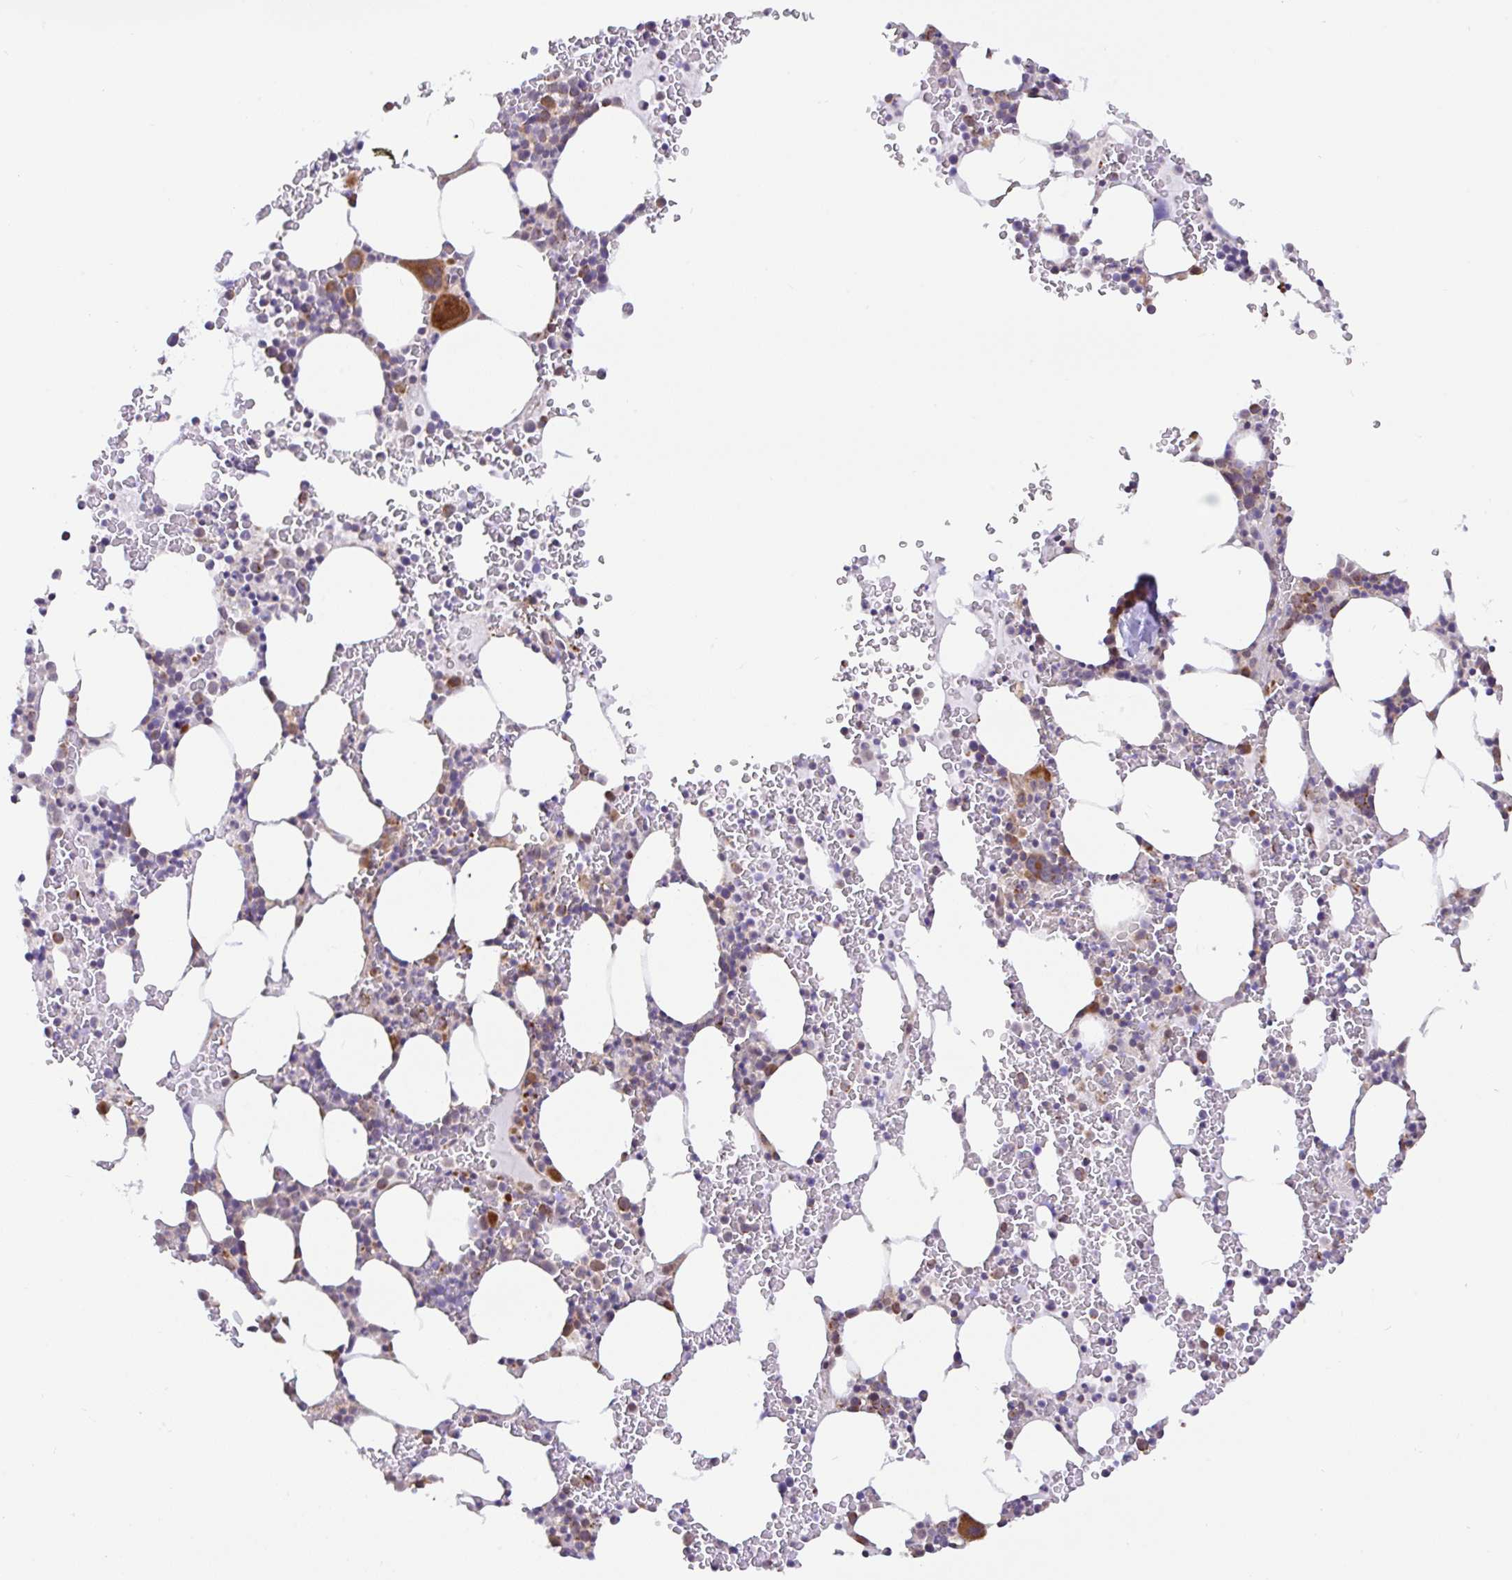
{"staining": {"intensity": "strong", "quantity": "<25%", "location": "cytoplasmic/membranous"}, "tissue": "bone marrow", "cell_type": "Hematopoietic cells", "image_type": "normal", "snomed": [{"axis": "morphology", "description": "Normal tissue, NOS"}, {"axis": "topography", "description": "Bone marrow"}], "caption": "The micrograph shows immunohistochemical staining of unremarkable bone marrow. There is strong cytoplasmic/membranous positivity is appreciated in approximately <25% of hematopoietic cells. The staining was performed using DAB to visualize the protein expression in brown, while the nuclei were stained in blue with hematoxylin (Magnification: 20x).", "gene": "DLEU7", "patient": {"sex": "female", "age": 62}}